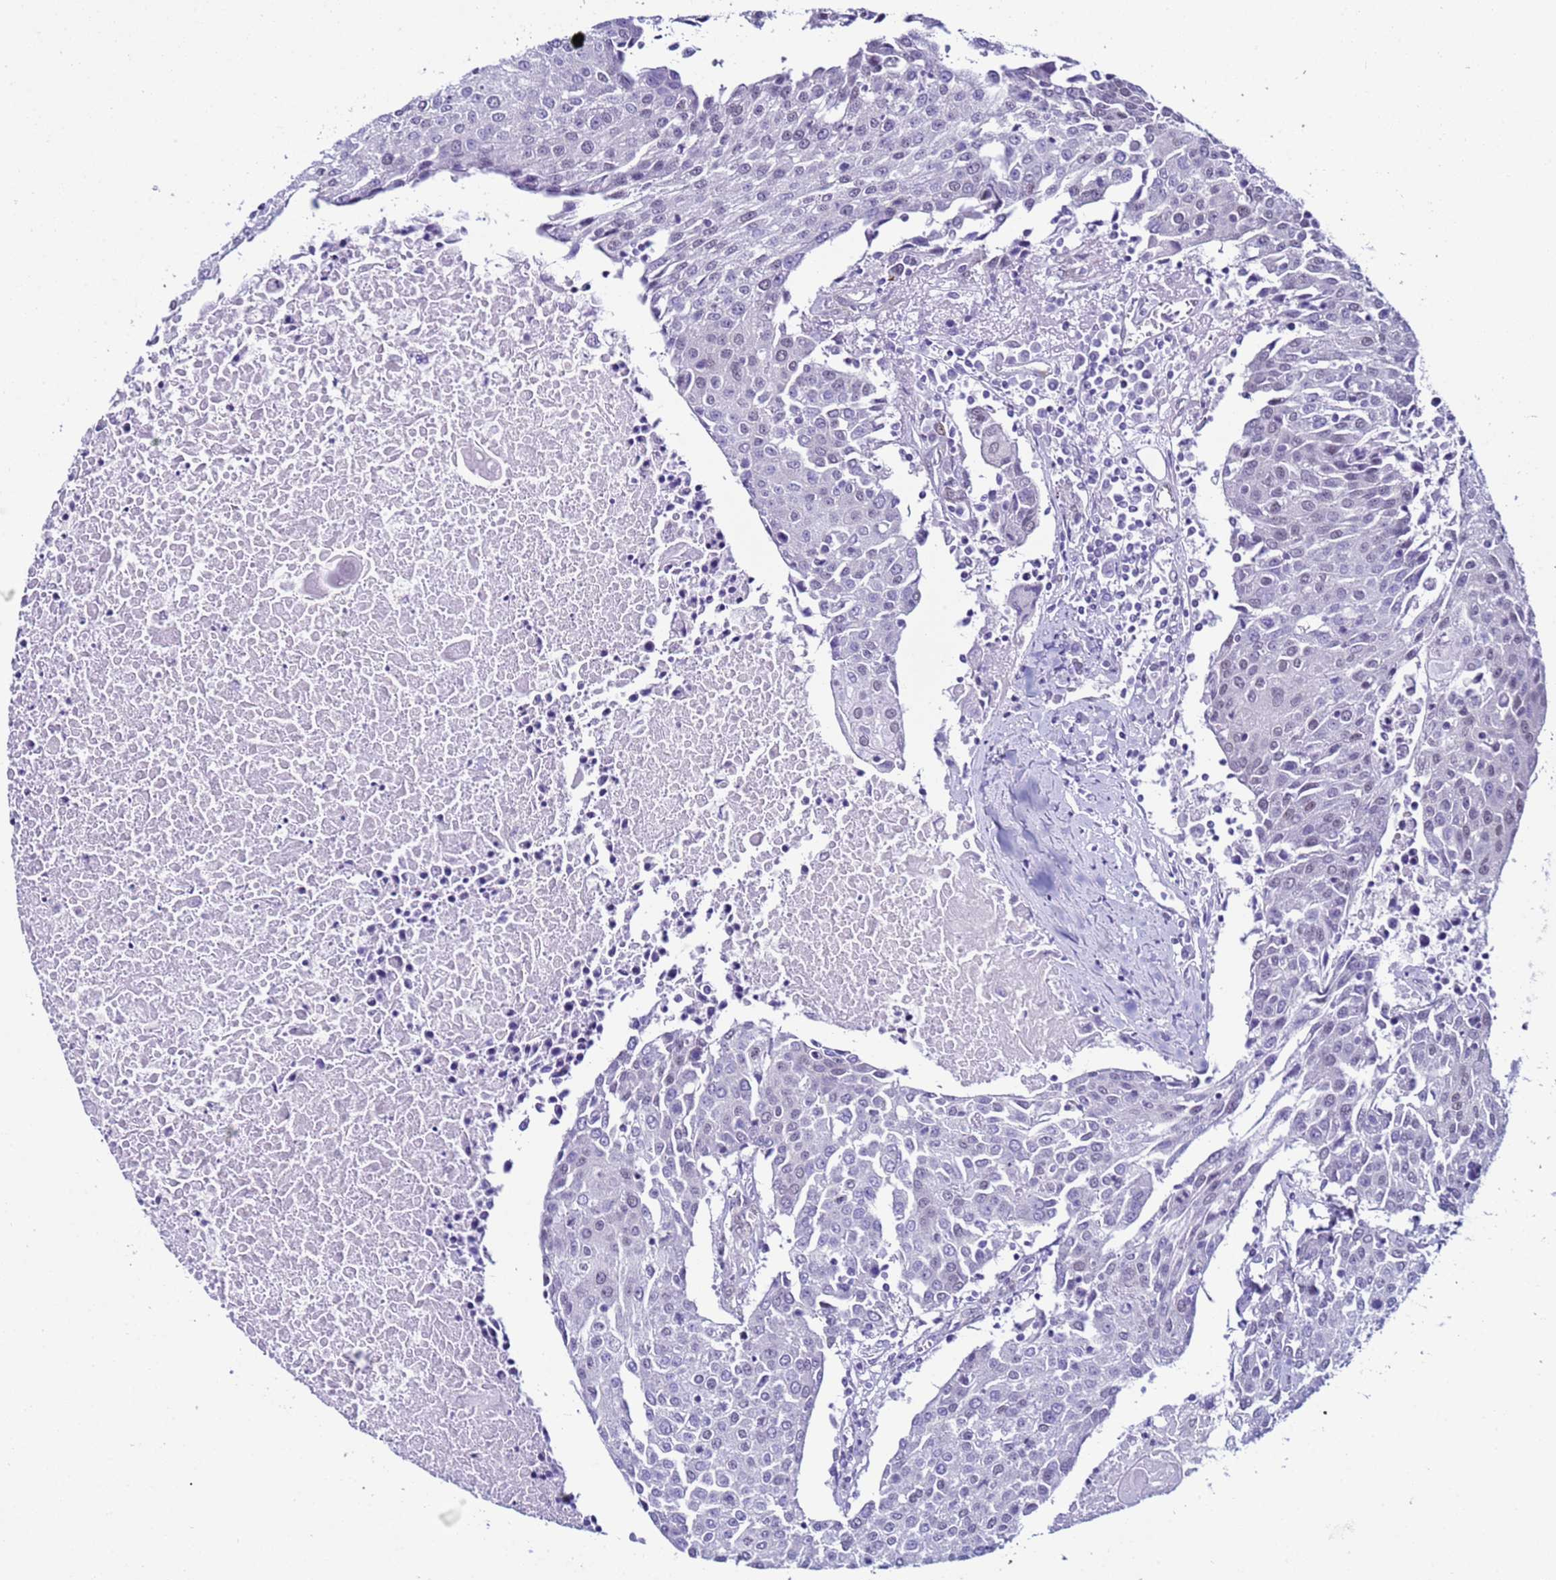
{"staining": {"intensity": "negative", "quantity": "none", "location": "none"}, "tissue": "urothelial cancer", "cell_type": "Tumor cells", "image_type": "cancer", "snomed": [{"axis": "morphology", "description": "Urothelial carcinoma, High grade"}, {"axis": "topography", "description": "Urinary bladder"}], "caption": "High power microscopy image of an IHC image of urothelial cancer, revealing no significant positivity in tumor cells.", "gene": "LRRC10B", "patient": {"sex": "female", "age": 85}}